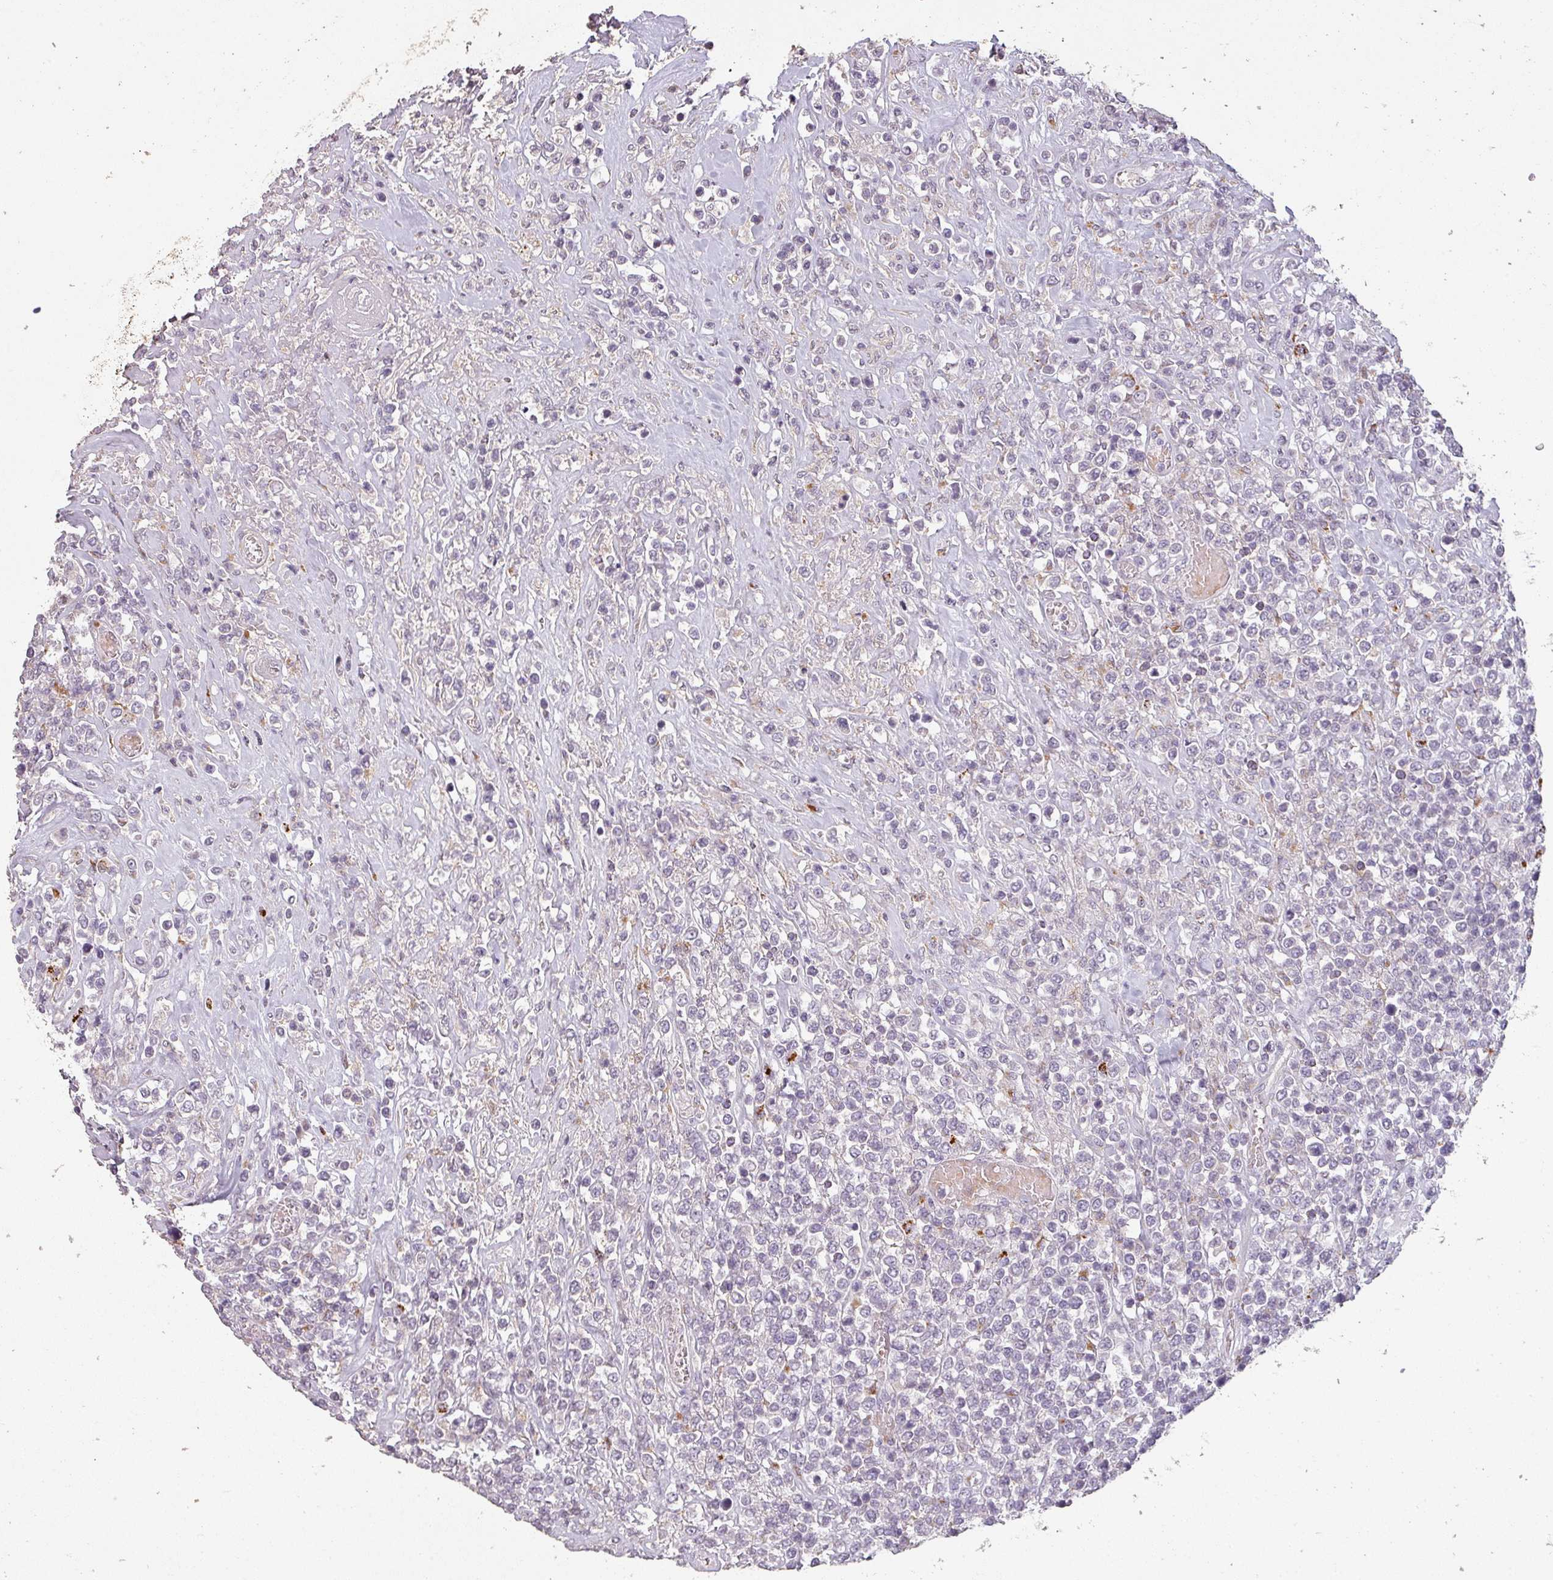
{"staining": {"intensity": "negative", "quantity": "none", "location": "none"}, "tissue": "lymphoma", "cell_type": "Tumor cells", "image_type": "cancer", "snomed": [{"axis": "morphology", "description": "Malignant lymphoma, non-Hodgkin's type, High grade"}, {"axis": "topography", "description": "Soft tissue"}], "caption": "This is a image of immunohistochemistry (IHC) staining of lymphoma, which shows no staining in tumor cells.", "gene": "LYPLA1", "patient": {"sex": "female", "age": 56}}